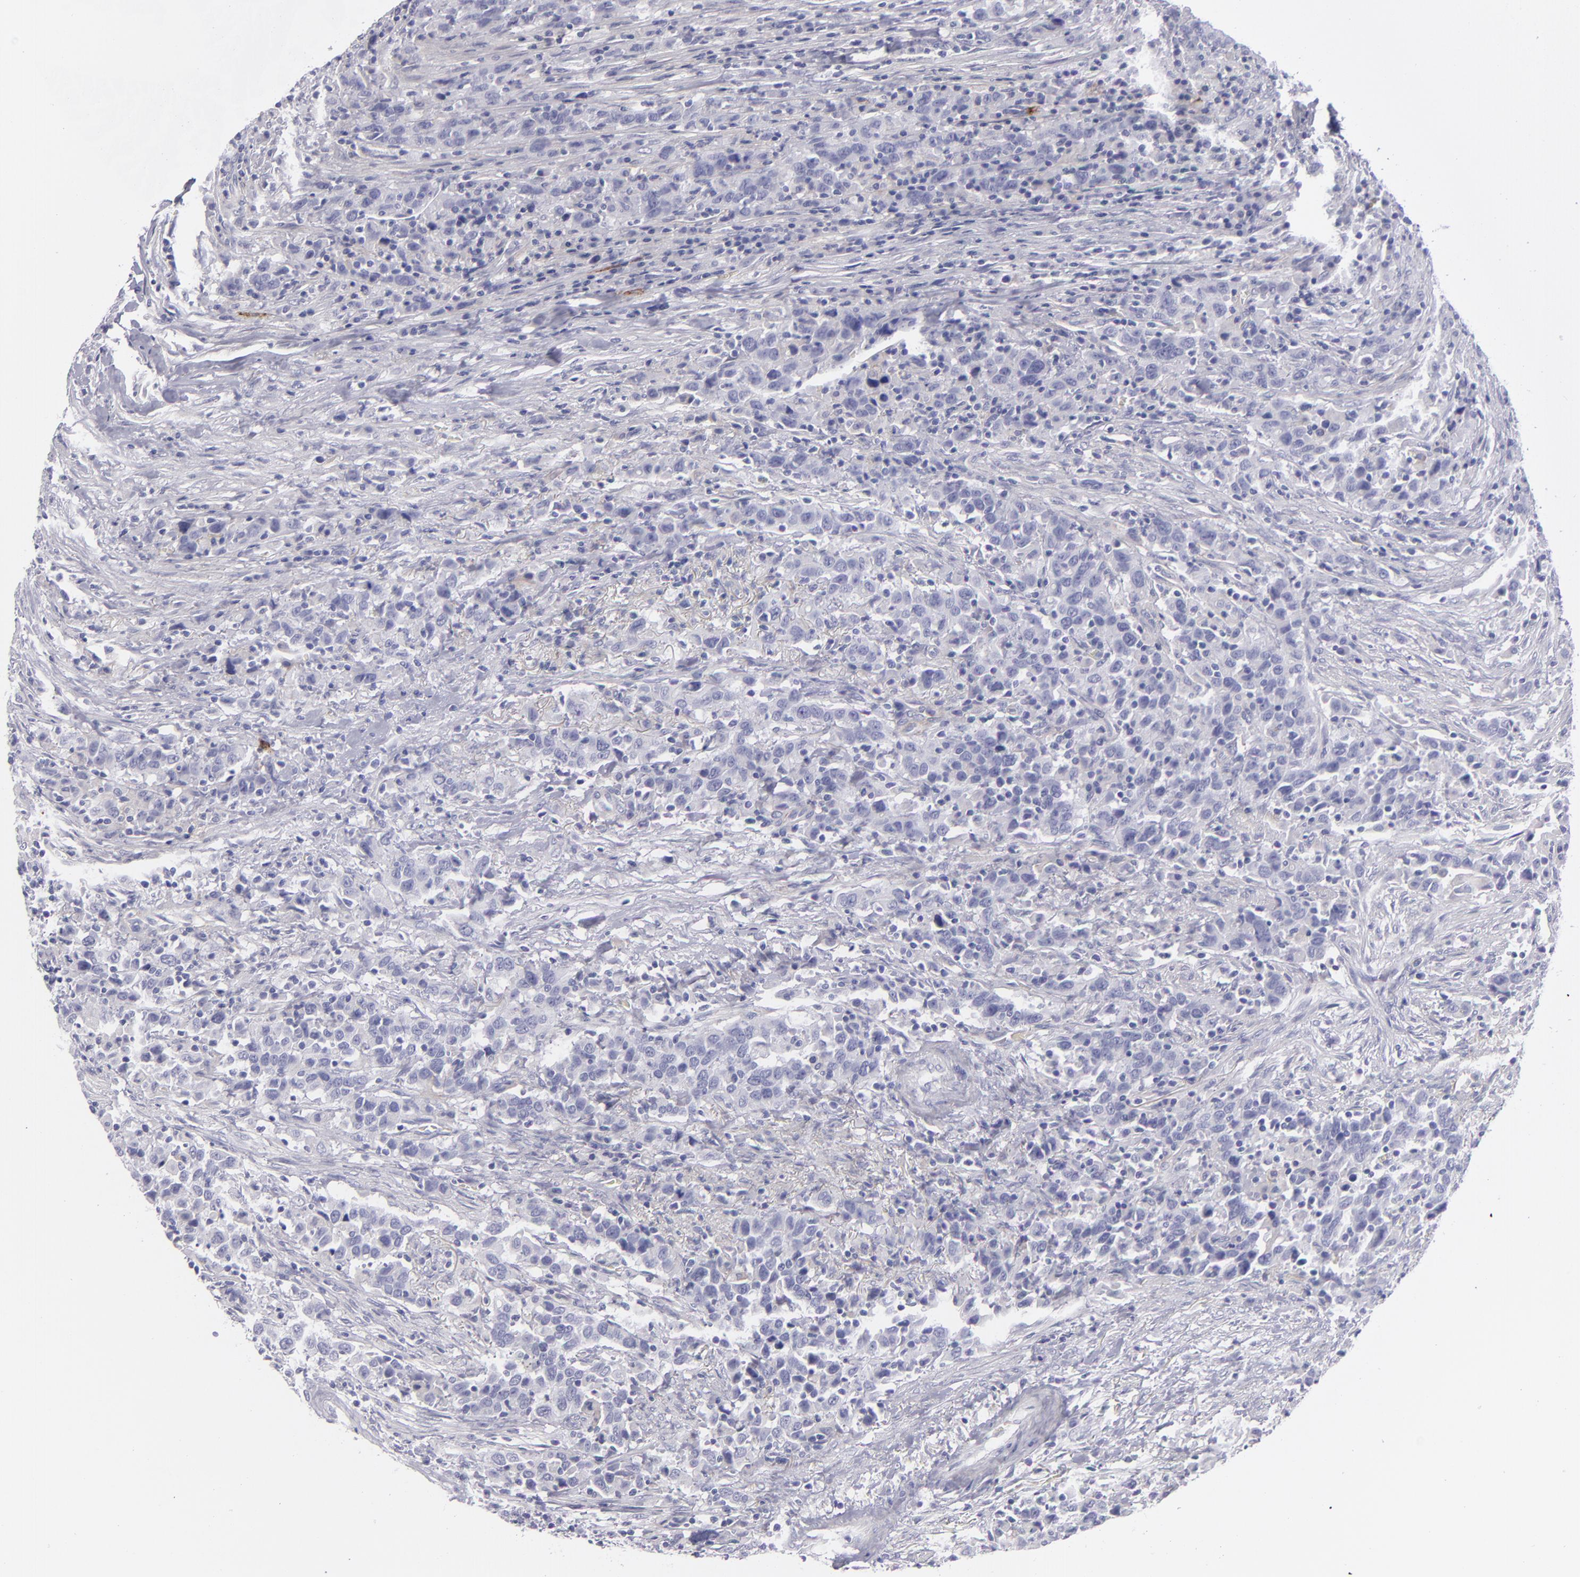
{"staining": {"intensity": "negative", "quantity": "none", "location": "none"}, "tissue": "urothelial cancer", "cell_type": "Tumor cells", "image_type": "cancer", "snomed": [{"axis": "morphology", "description": "Urothelial carcinoma, High grade"}, {"axis": "topography", "description": "Urinary bladder"}], "caption": "This is an IHC image of urothelial cancer. There is no expression in tumor cells.", "gene": "ANPEP", "patient": {"sex": "male", "age": 61}}